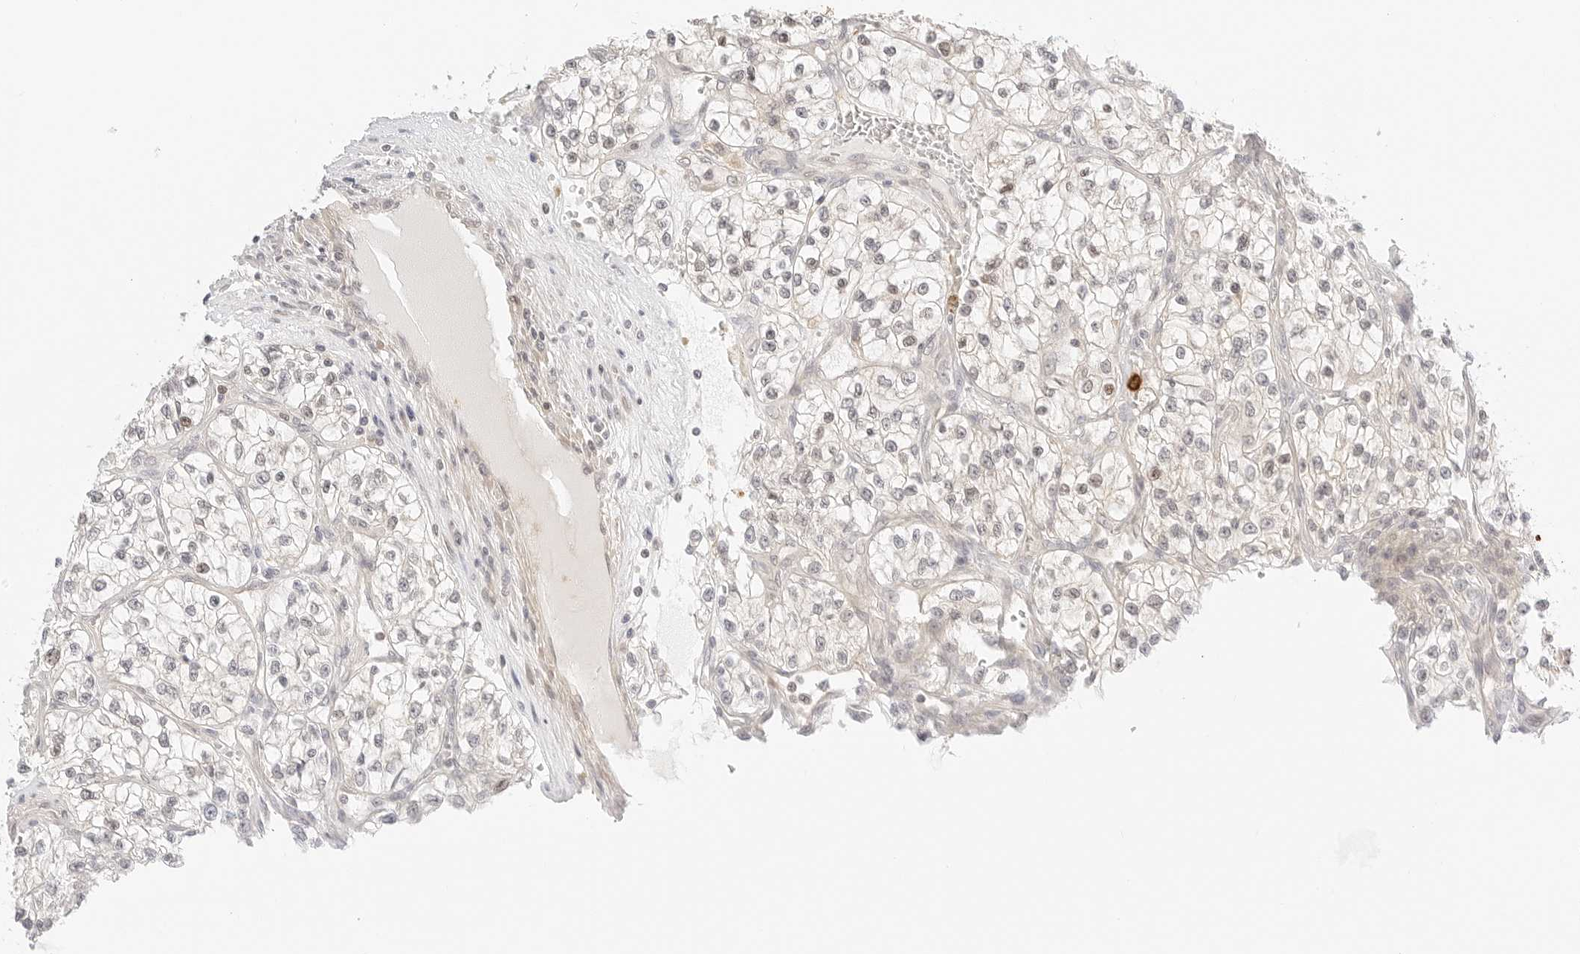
{"staining": {"intensity": "weak", "quantity": "<25%", "location": "nuclear"}, "tissue": "renal cancer", "cell_type": "Tumor cells", "image_type": "cancer", "snomed": [{"axis": "morphology", "description": "Adenocarcinoma, NOS"}, {"axis": "topography", "description": "Kidney"}], "caption": "Histopathology image shows no protein expression in tumor cells of renal adenocarcinoma tissue.", "gene": "TEKT2", "patient": {"sex": "female", "age": 57}}